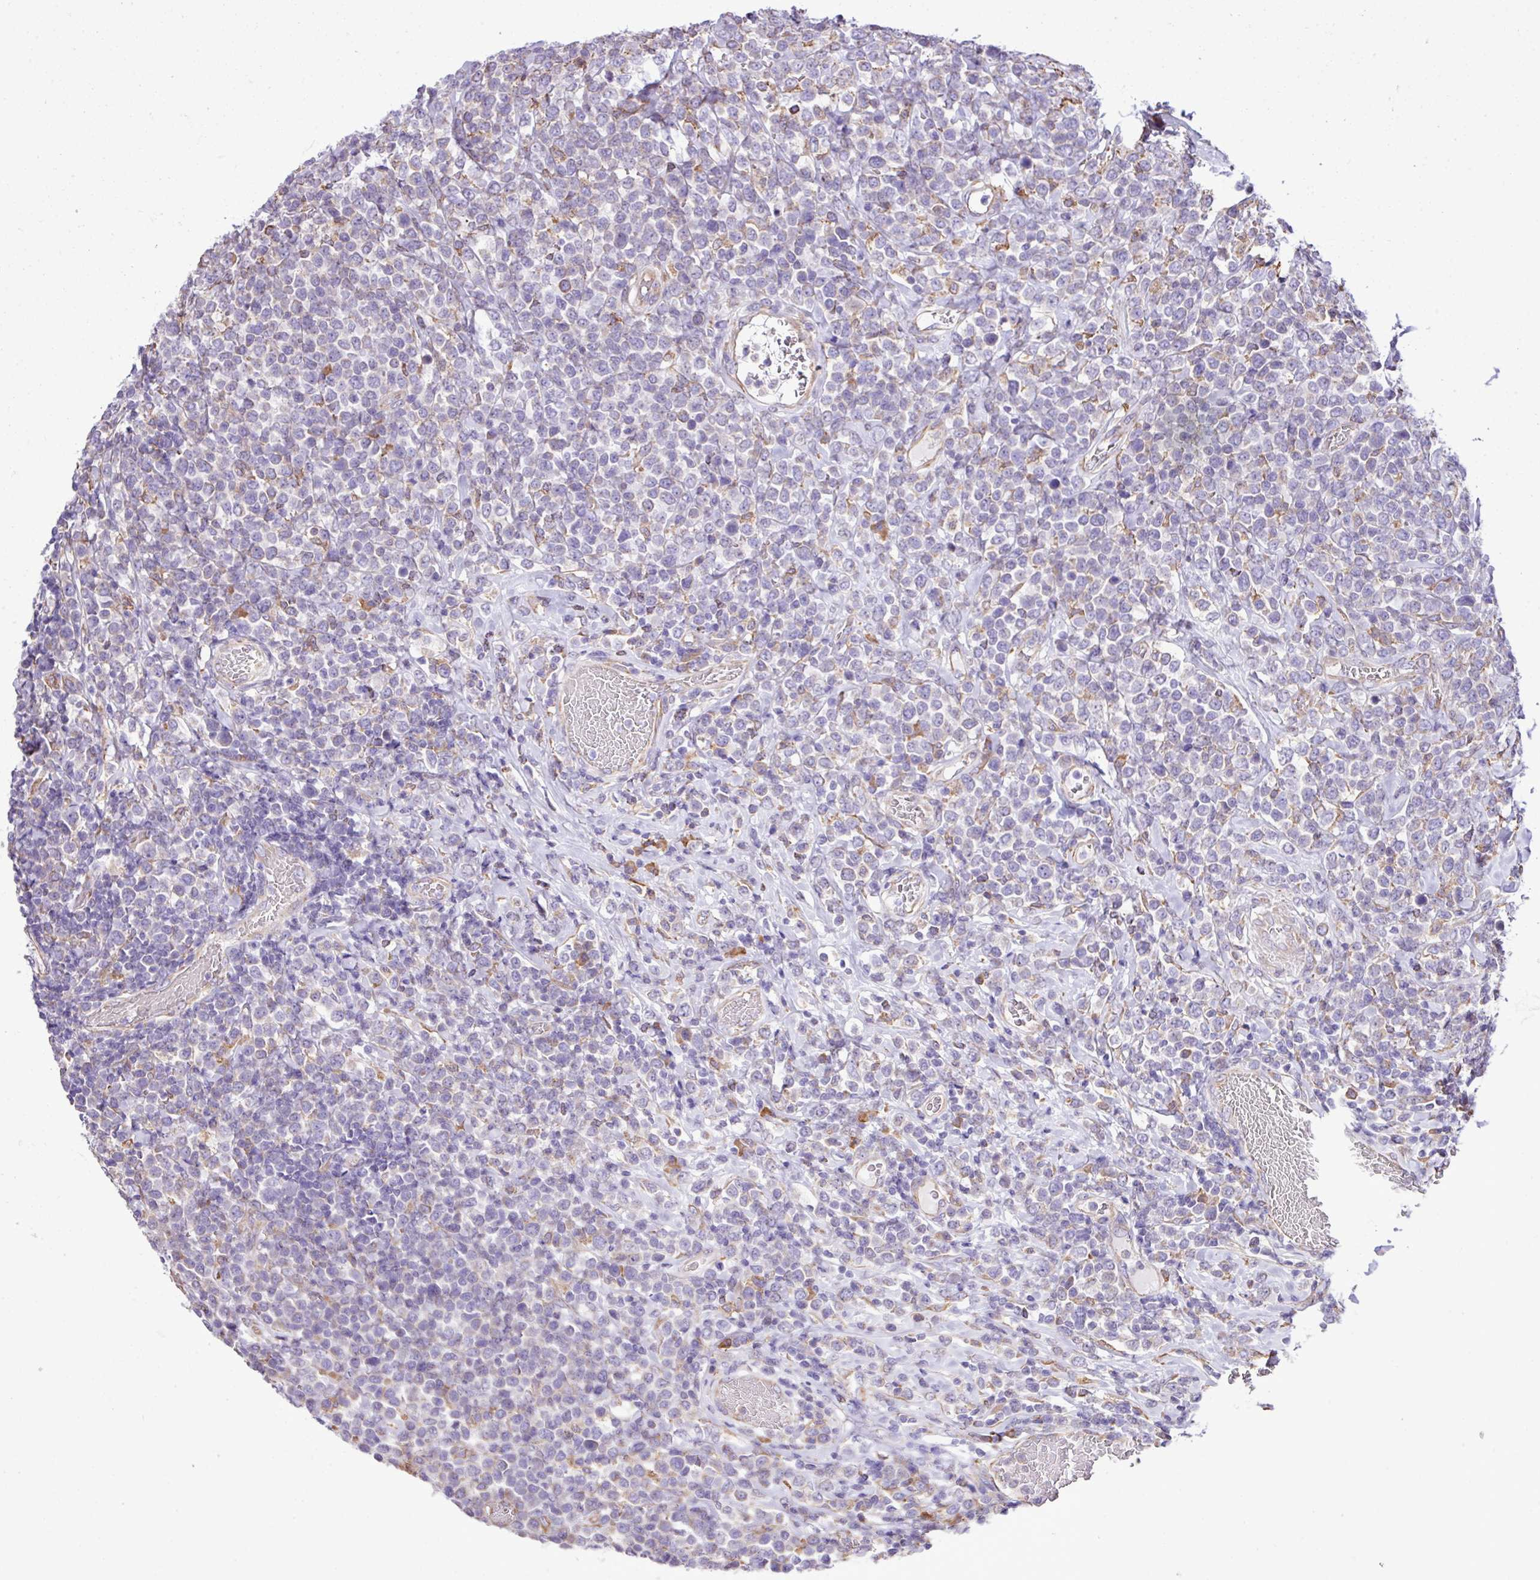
{"staining": {"intensity": "negative", "quantity": "none", "location": "none"}, "tissue": "lymphoma", "cell_type": "Tumor cells", "image_type": "cancer", "snomed": [{"axis": "morphology", "description": "Malignant lymphoma, non-Hodgkin's type, High grade"}, {"axis": "topography", "description": "Soft tissue"}], "caption": "Tumor cells are negative for protein expression in human lymphoma.", "gene": "ZSCAN5A", "patient": {"sex": "female", "age": 56}}